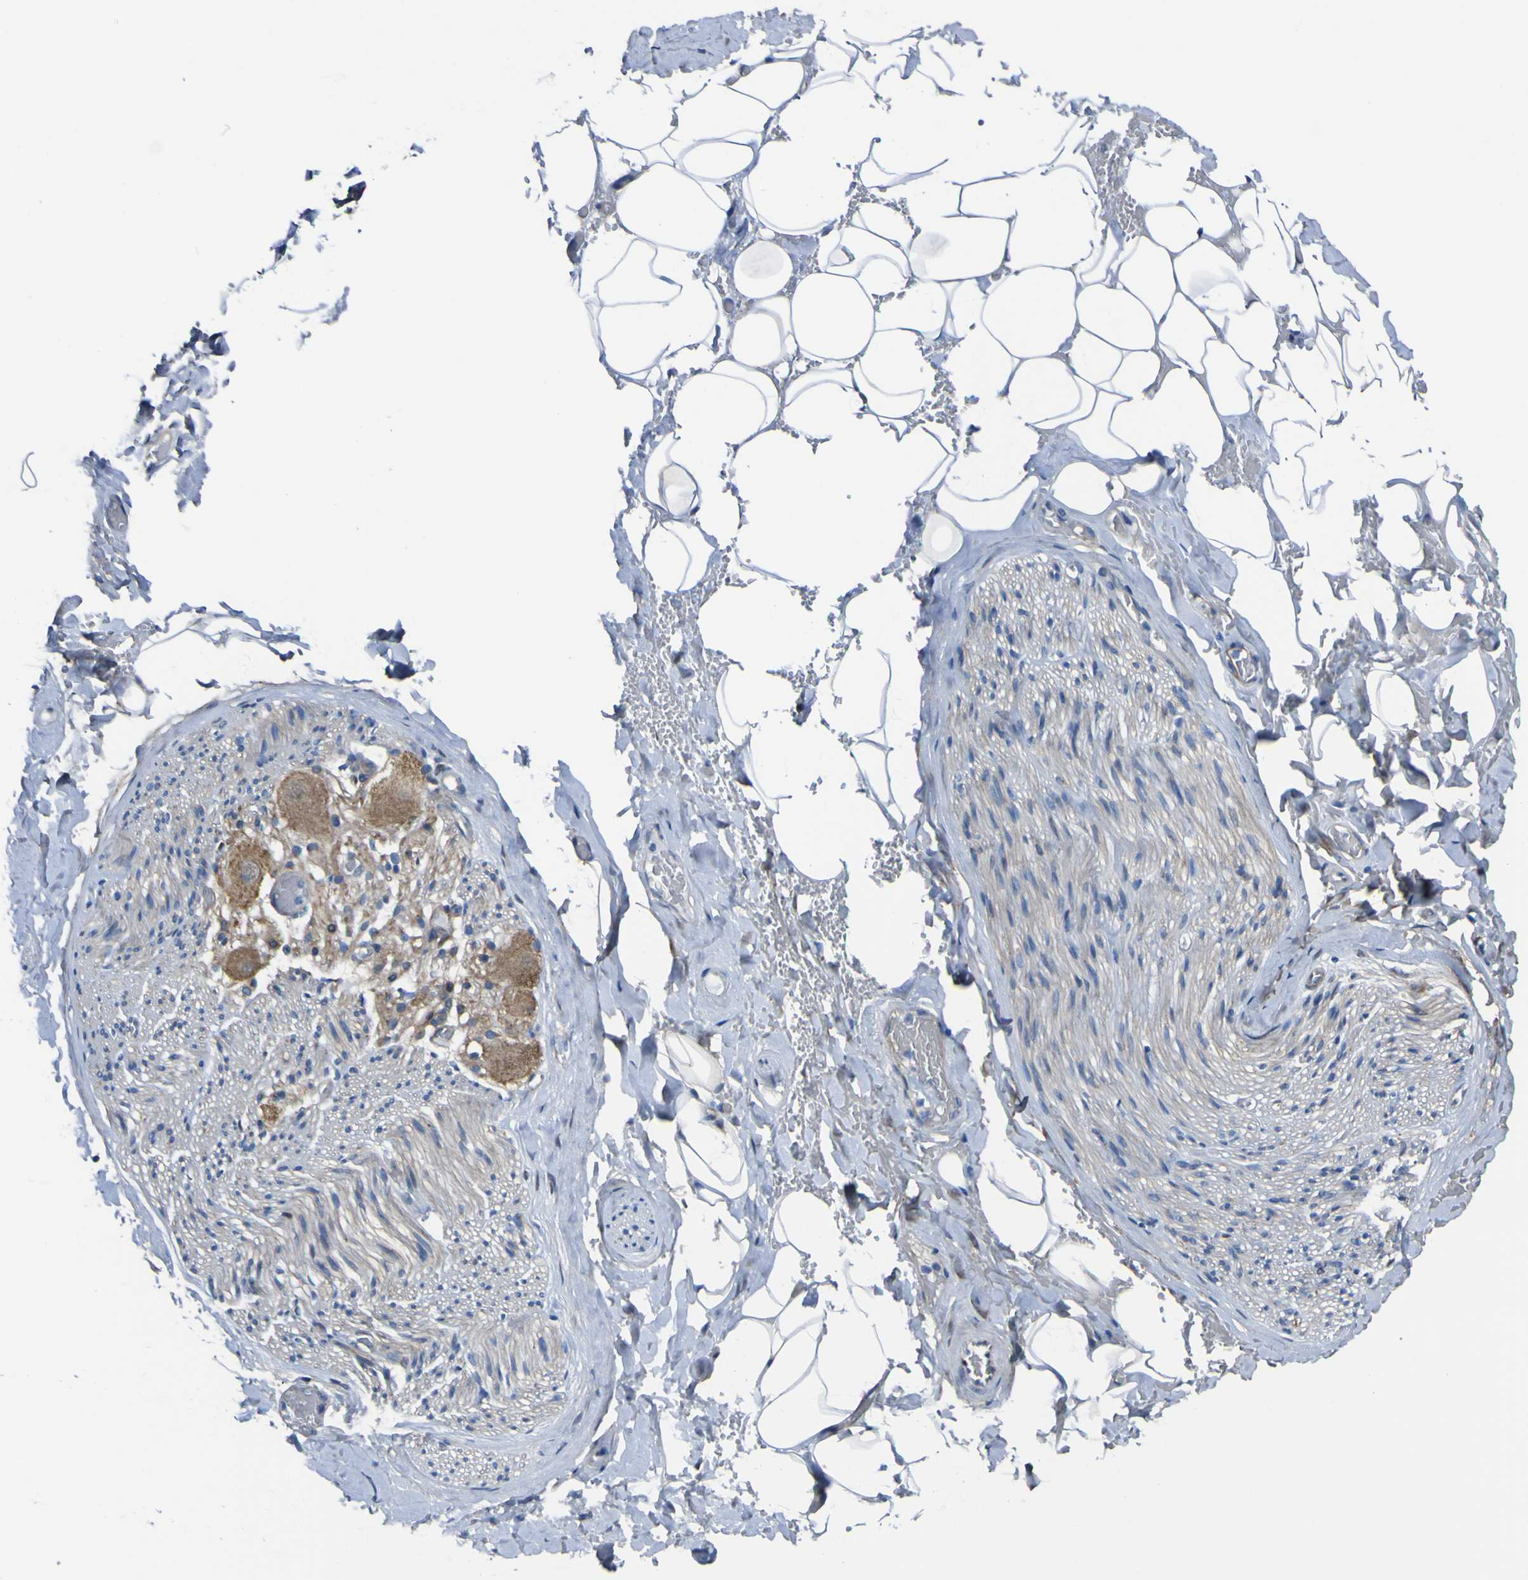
{"staining": {"intensity": "negative", "quantity": "none", "location": "none"}, "tissue": "adipose tissue", "cell_type": "Adipocytes", "image_type": "normal", "snomed": [{"axis": "morphology", "description": "Normal tissue, NOS"}, {"axis": "topography", "description": "Peripheral nerve tissue"}], "caption": "Adipose tissue stained for a protein using IHC displays no expression adipocytes.", "gene": "LRRN1", "patient": {"sex": "male", "age": 70}}